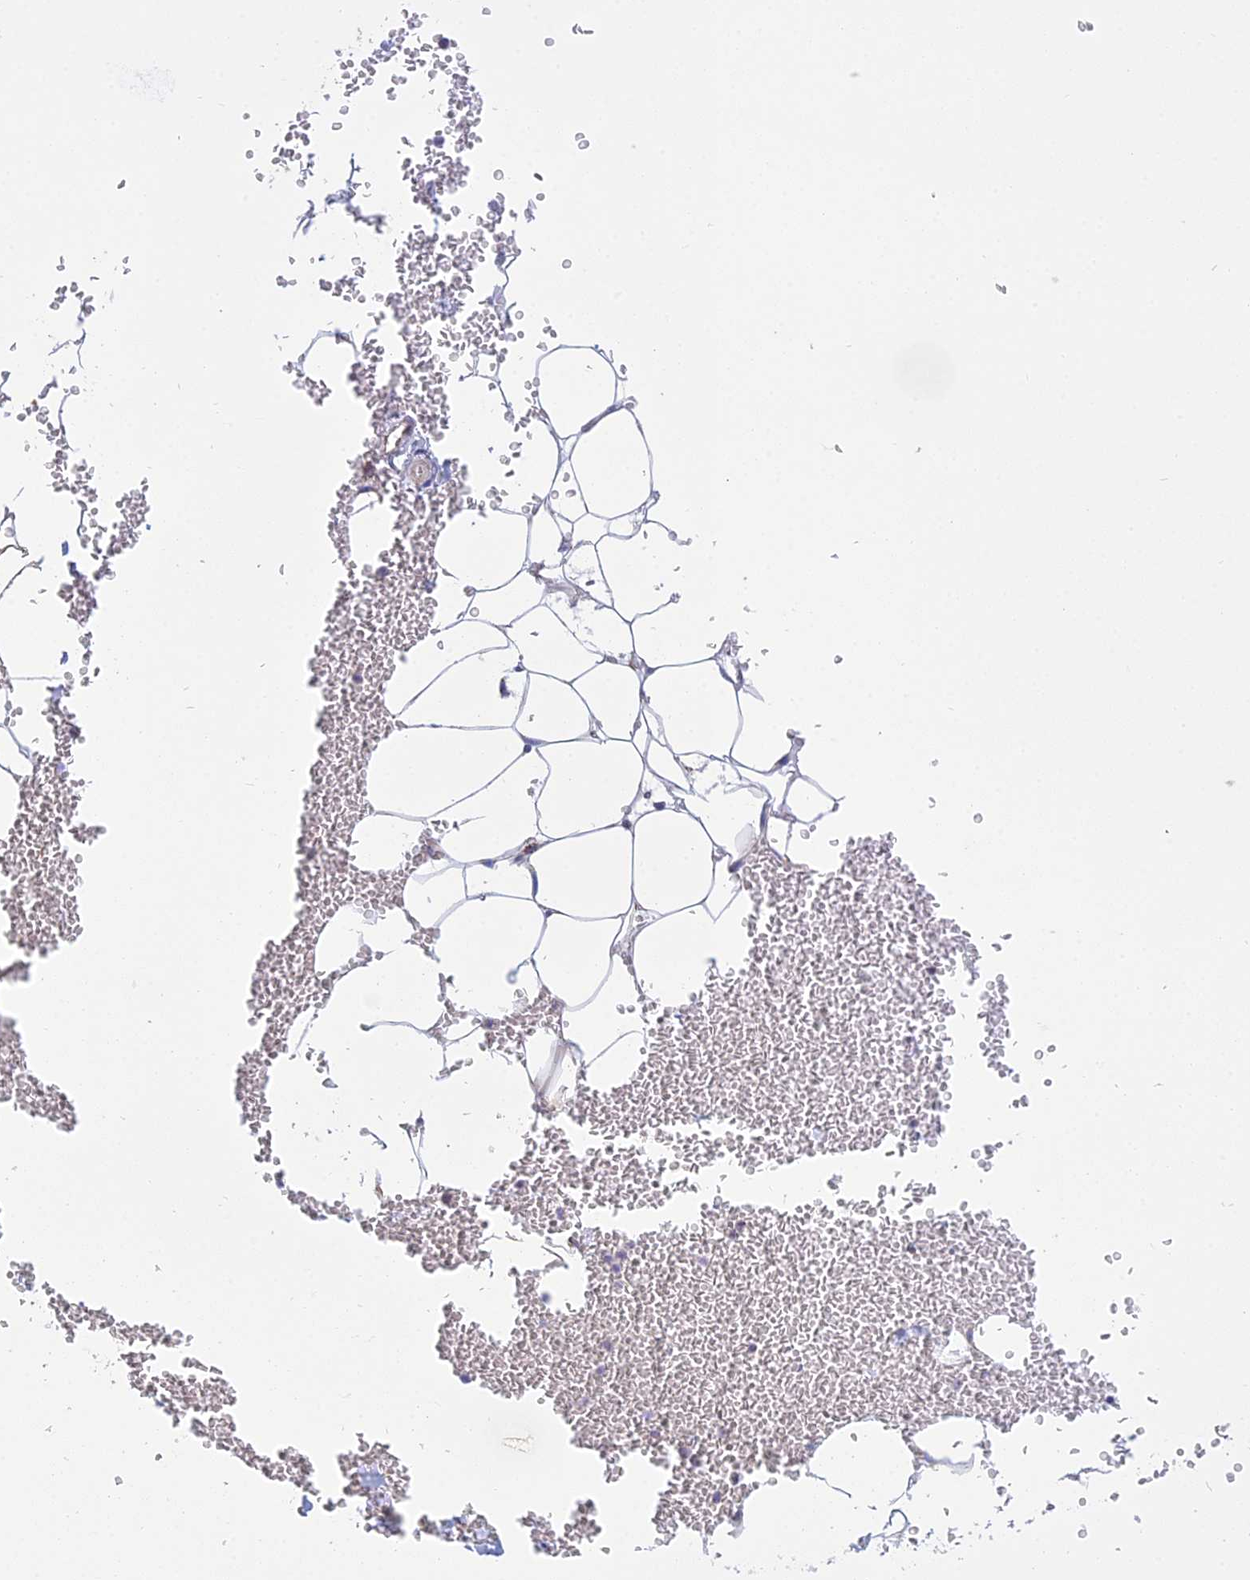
{"staining": {"intensity": "weak", "quantity": "25%-75%", "location": "cytoplasmic/membranous"}, "tissue": "adipose tissue", "cell_type": "Adipocytes", "image_type": "normal", "snomed": [{"axis": "morphology", "description": "Normal tissue, NOS"}, {"axis": "topography", "description": "Adipose tissue"}, {"axis": "topography", "description": "Peripheral nerve tissue"}], "caption": "Adipose tissue stained with DAB immunohistochemistry reveals low levels of weak cytoplasmic/membranous positivity in approximately 25%-75% of adipocytes. (DAB (3,3'-diaminobenzidine) = brown stain, brightfield microscopy at high magnification).", "gene": "OR2W3", "patient": {"sex": "male", "age": 52}}